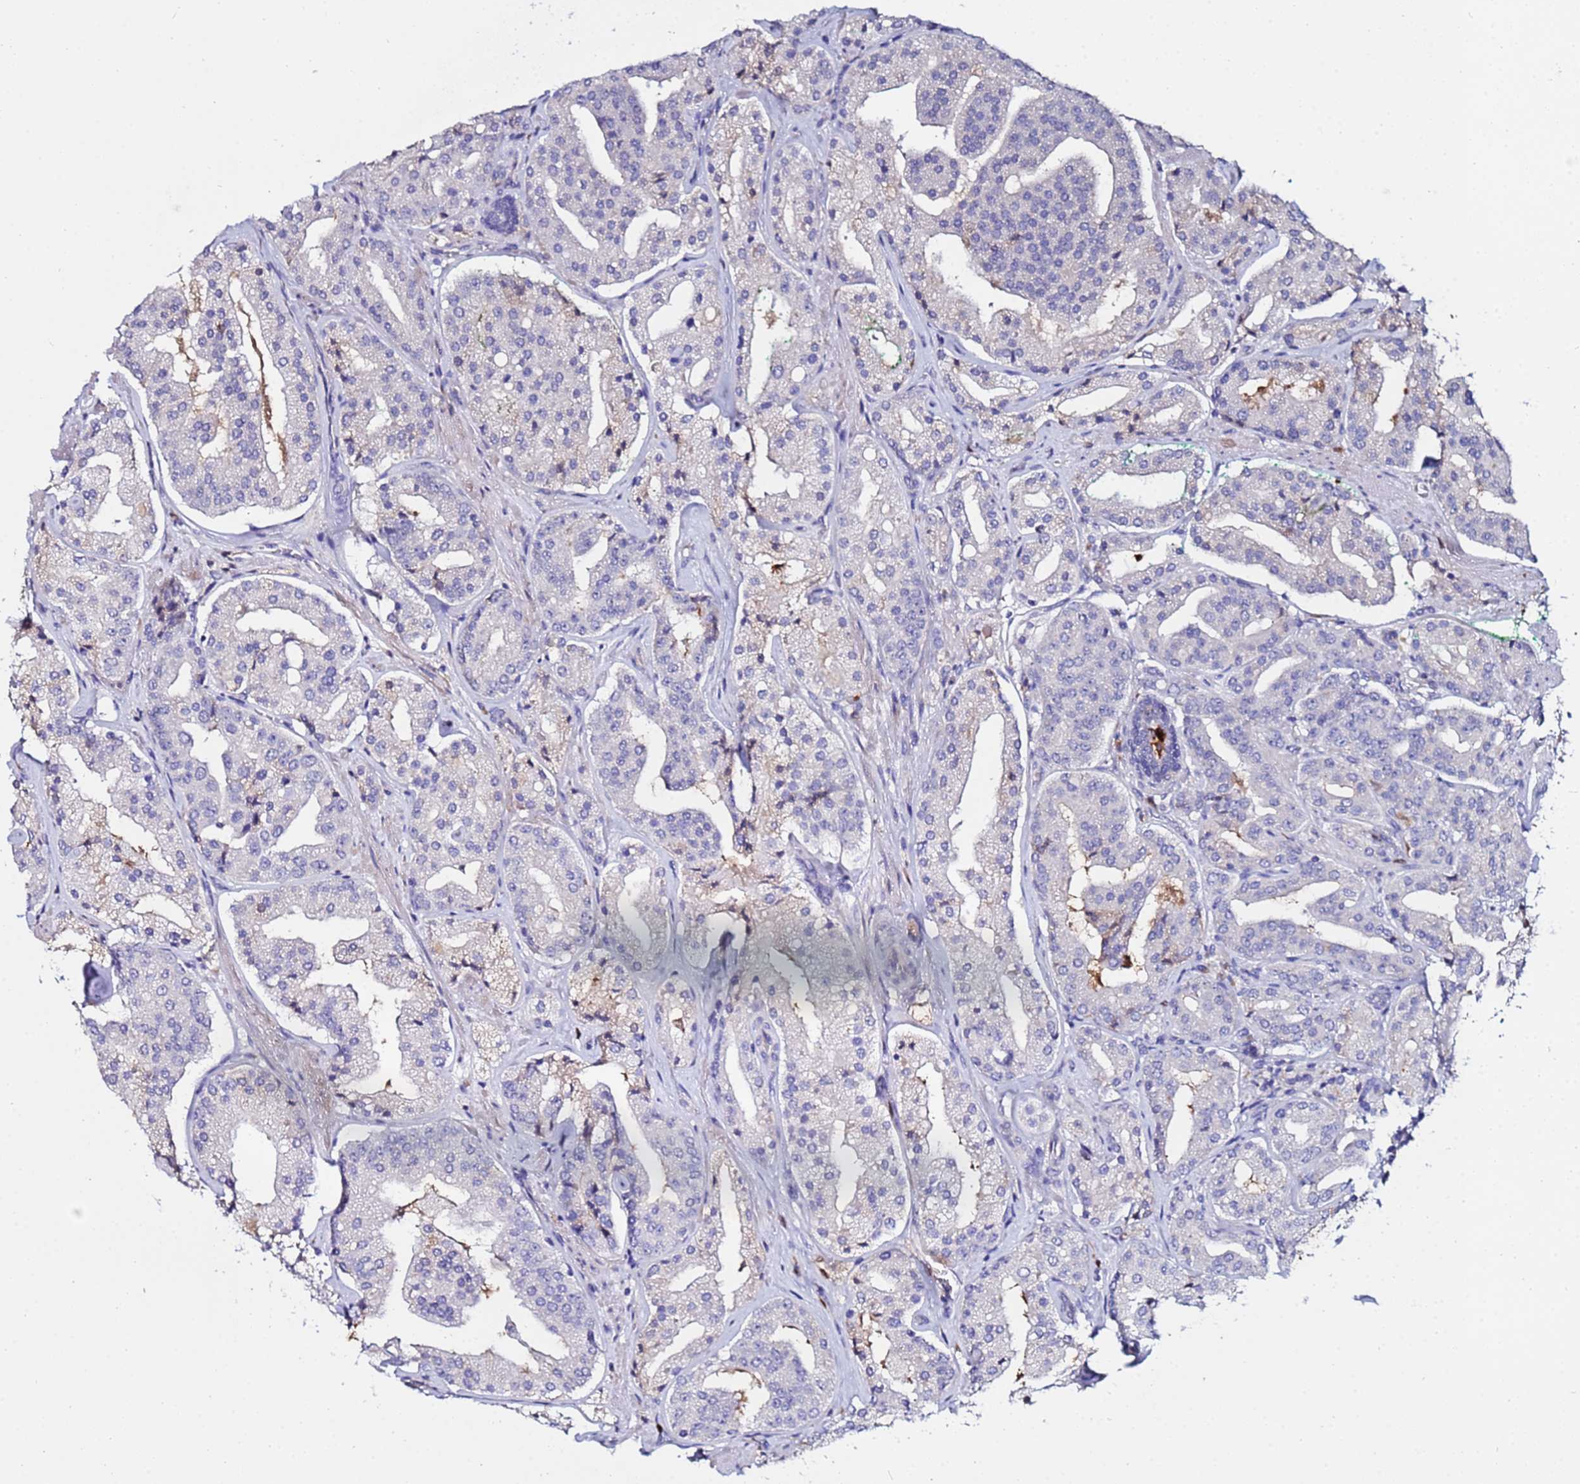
{"staining": {"intensity": "negative", "quantity": "none", "location": "none"}, "tissue": "prostate cancer", "cell_type": "Tumor cells", "image_type": "cancer", "snomed": [{"axis": "morphology", "description": "Adenocarcinoma, High grade"}, {"axis": "topography", "description": "Prostate"}], "caption": "There is no significant staining in tumor cells of prostate high-grade adenocarcinoma.", "gene": "TUBAL3", "patient": {"sex": "male", "age": 63}}